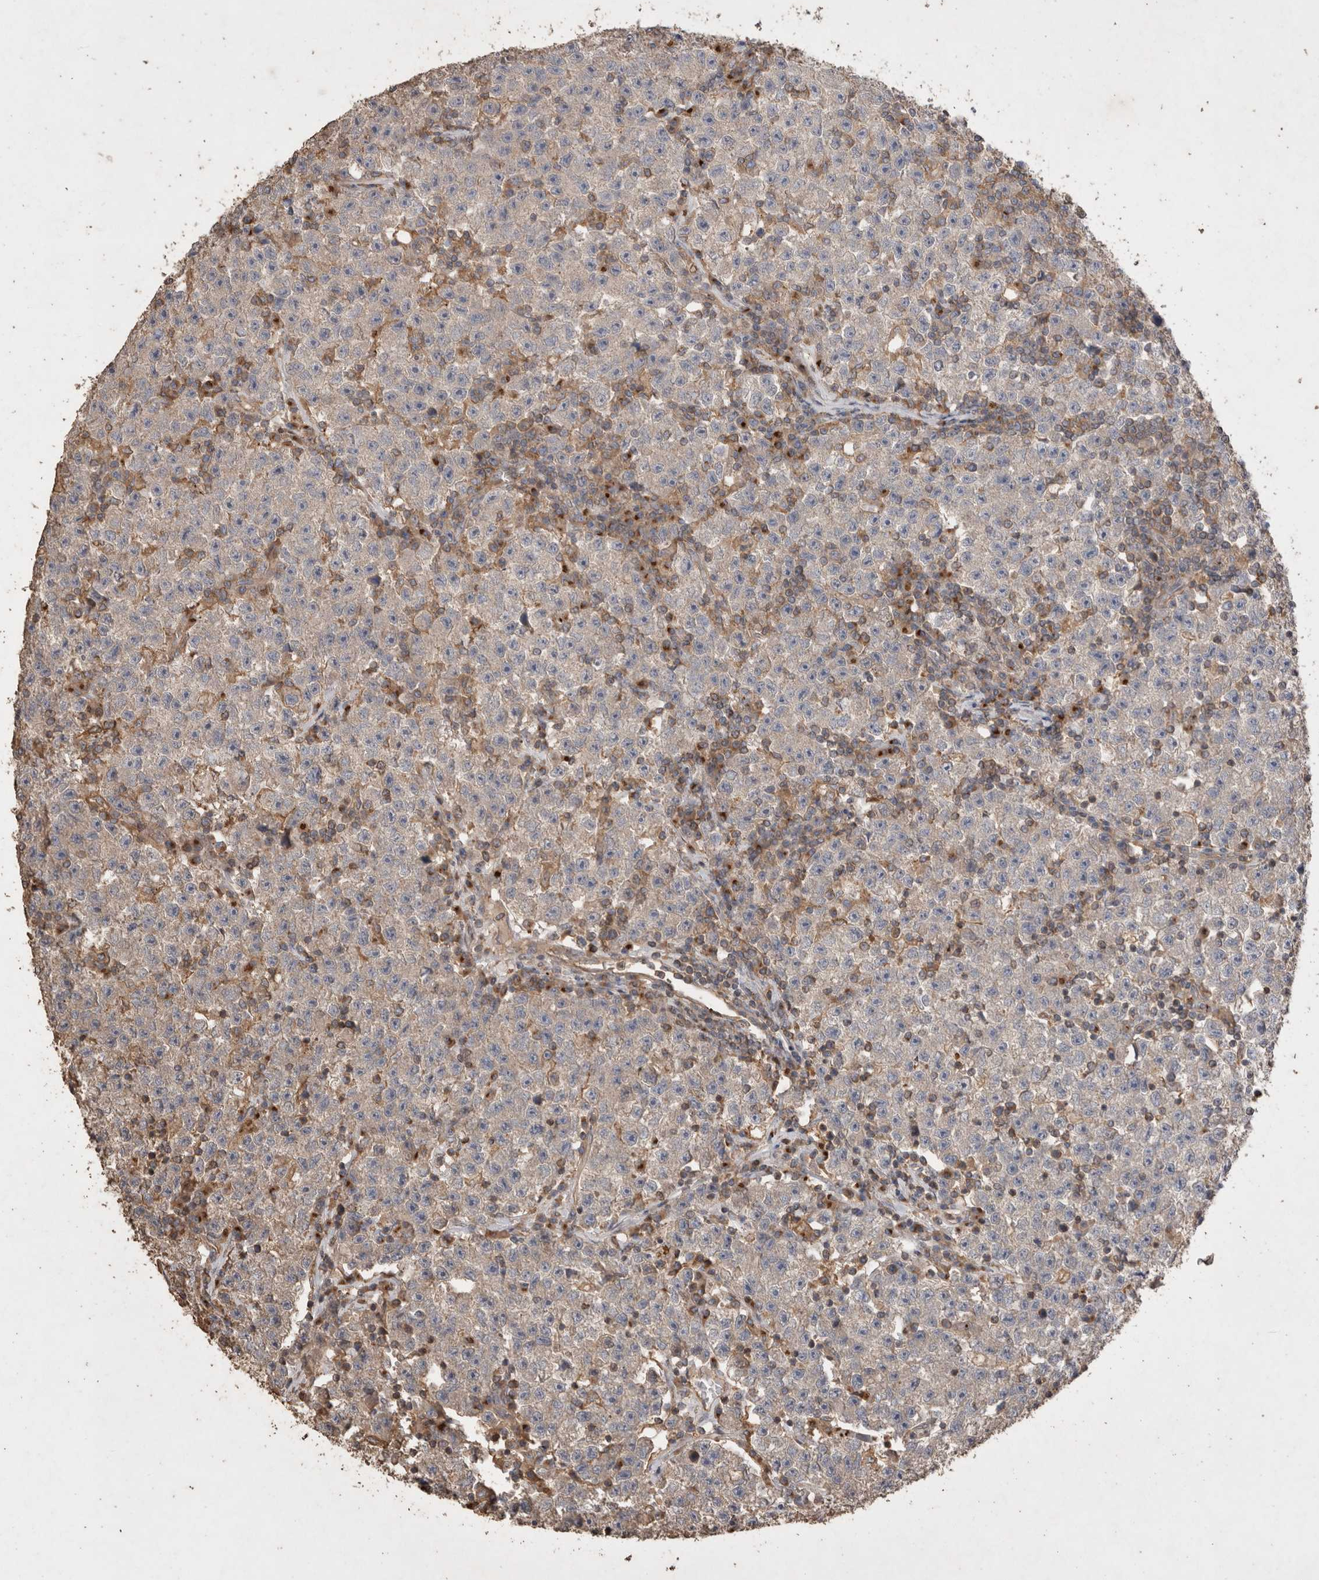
{"staining": {"intensity": "negative", "quantity": "none", "location": "none"}, "tissue": "testis cancer", "cell_type": "Tumor cells", "image_type": "cancer", "snomed": [{"axis": "morphology", "description": "Seminoma, NOS"}, {"axis": "topography", "description": "Testis"}], "caption": "IHC histopathology image of human testis seminoma stained for a protein (brown), which shows no positivity in tumor cells.", "gene": "SNX31", "patient": {"sex": "male", "age": 22}}